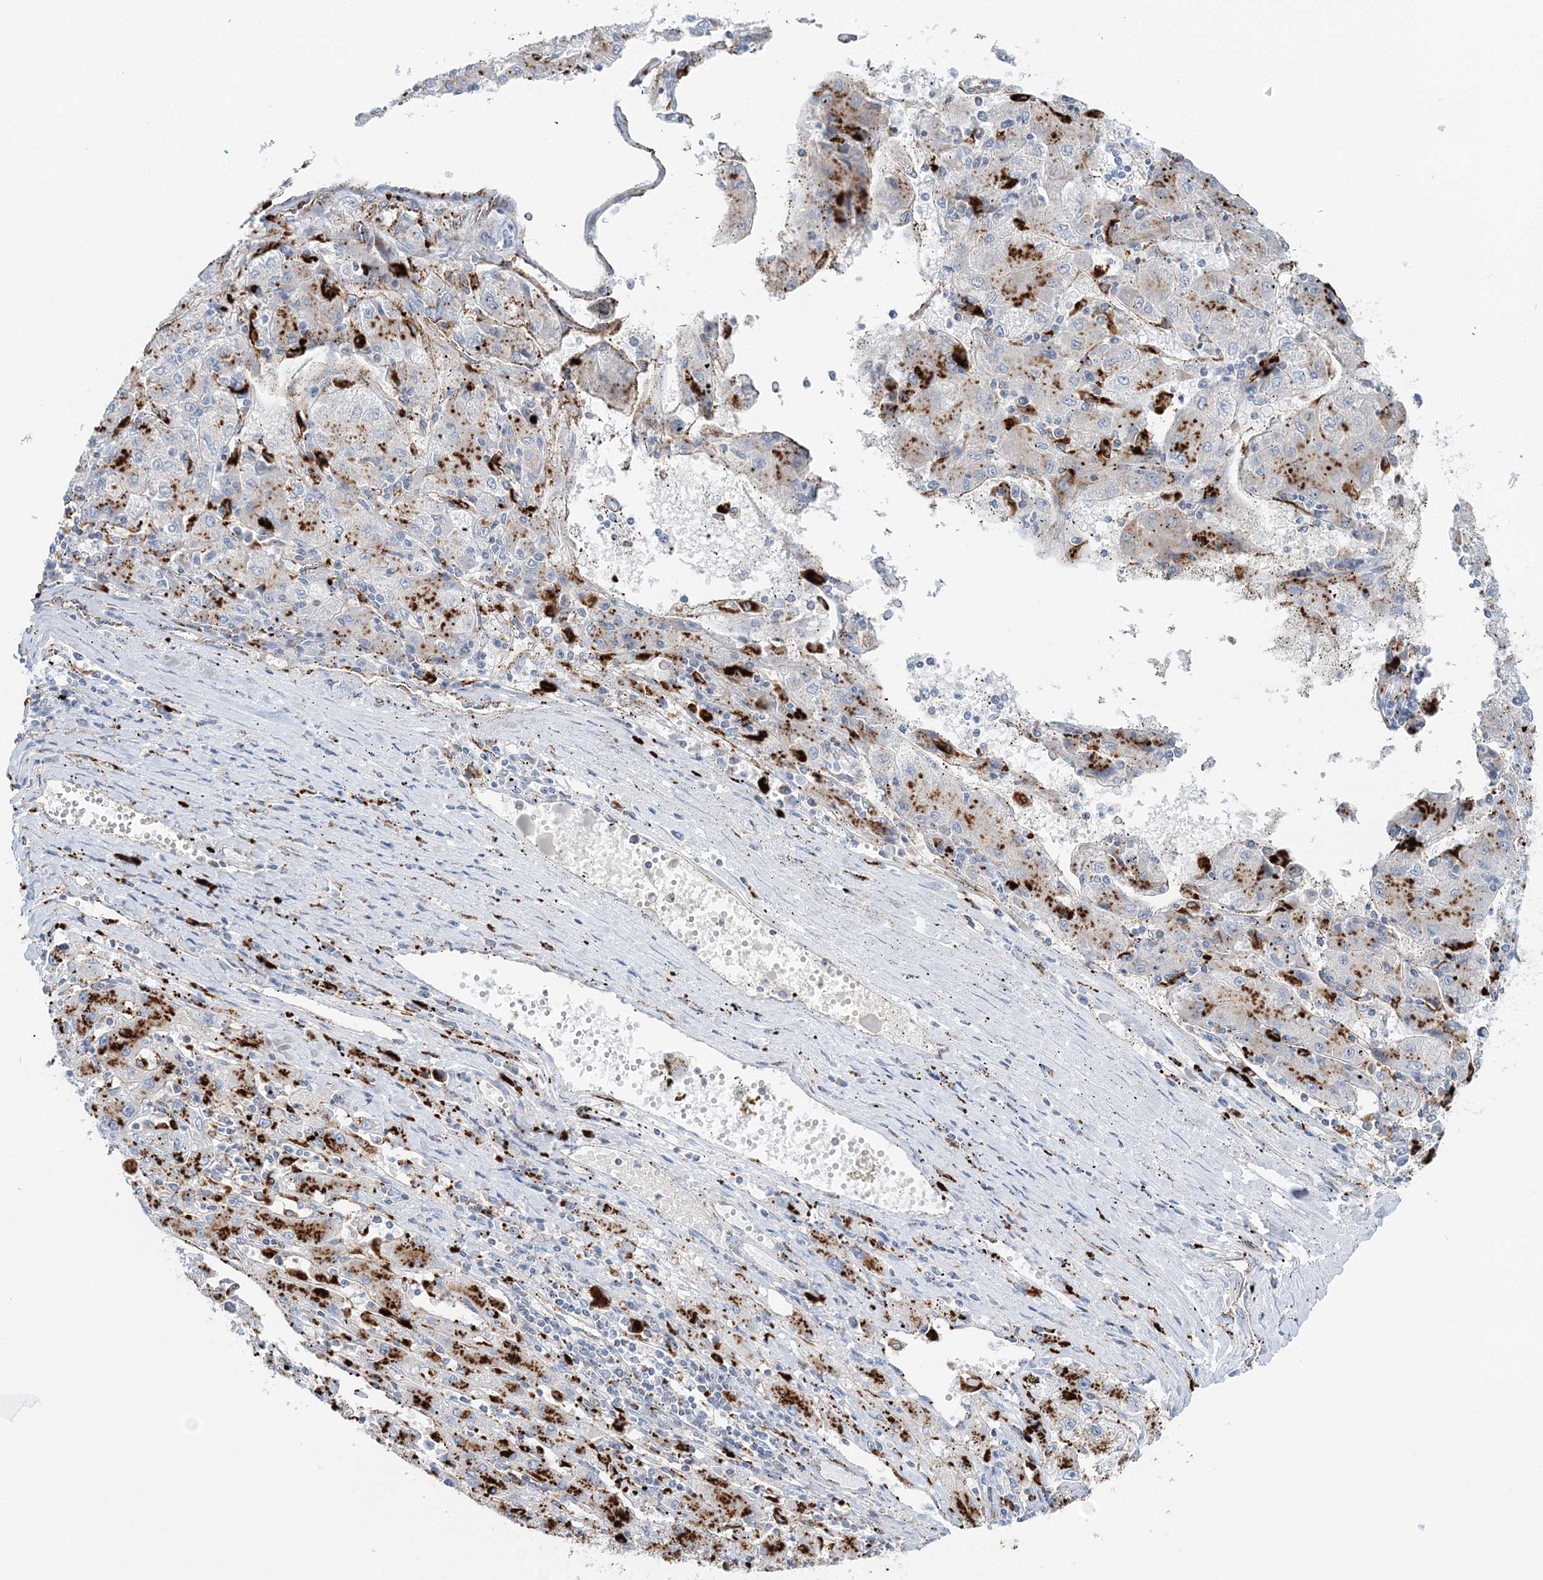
{"staining": {"intensity": "strong", "quantity": "<25%", "location": "cytoplasmic/membranous"}, "tissue": "liver cancer", "cell_type": "Tumor cells", "image_type": "cancer", "snomed": [{"axis": "morphology", "description": "Carcinoma, Hepatocellular, NOS"}, {"axis": "topography", "description": "Liver"}], "caption": "Hepatocellular carcinoma (liver) tissue demonstrates strong cytoplasmic/membranous positivity in about <25% of tumor cells Ihc stains the protein in brown and the nuclei are stained blue.", "gene": "TPP1", "patient": {"sex": "male", "age": 72}}